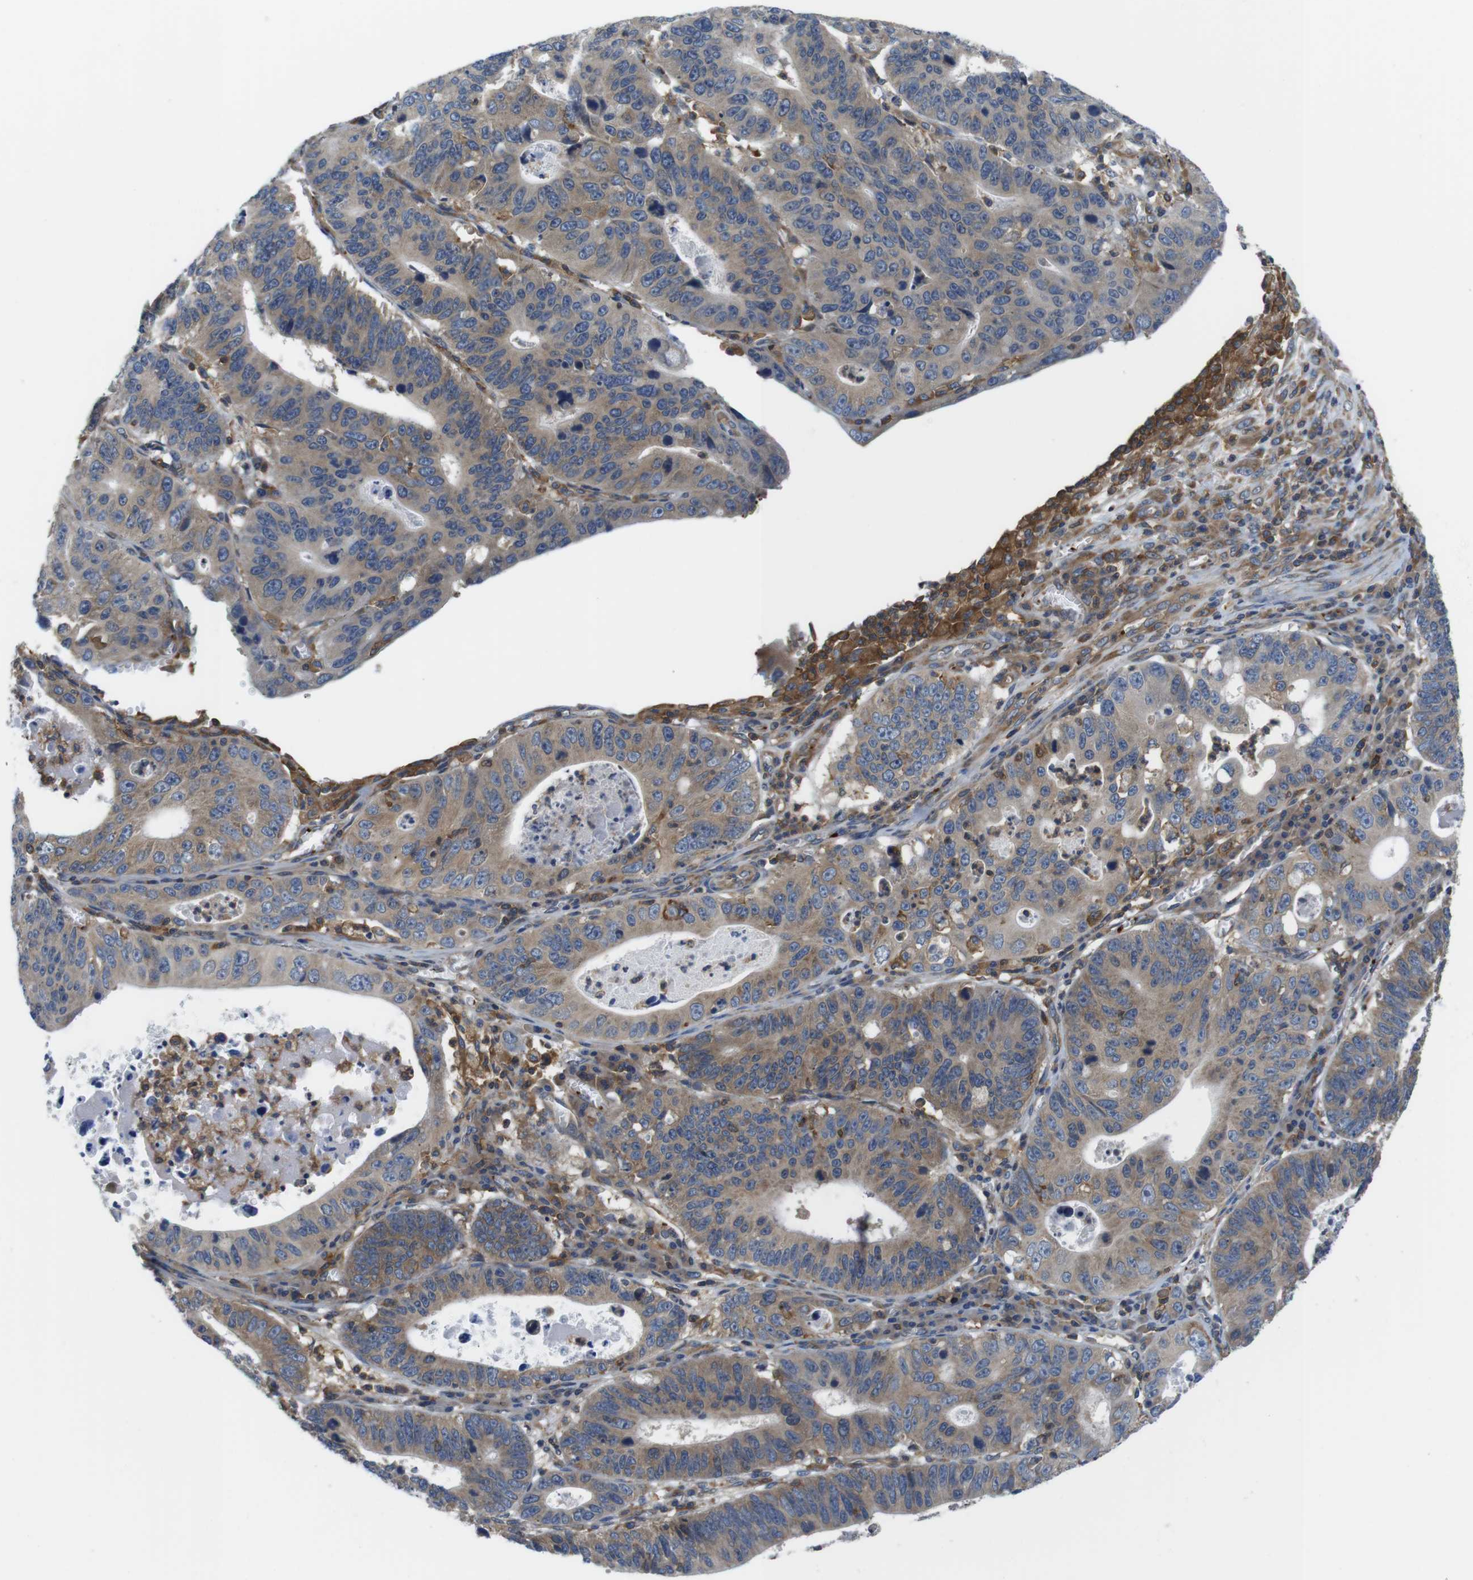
{"staining": {"intensity": "moderate", "quantity": ">75%", "location": "cytoplasmic/membranous"}, "tissue": "stomach cancer", "cell_type": "Tumor cells", "image_type": "cancer", "snomed": [{"axis": "morphology", "description": "Adenocarcinoma, NOS"}, {"axis": "topography", "description": "Stomach"}], "caption": "Protein positivity by immunohistochemistry reveals moderate cytoplasmic/membranous positivity in approximately >75% of tumor cells in stomach cancer.", "gene": "HERPUD2", "patient": {"sex": "male", "age": 59}}